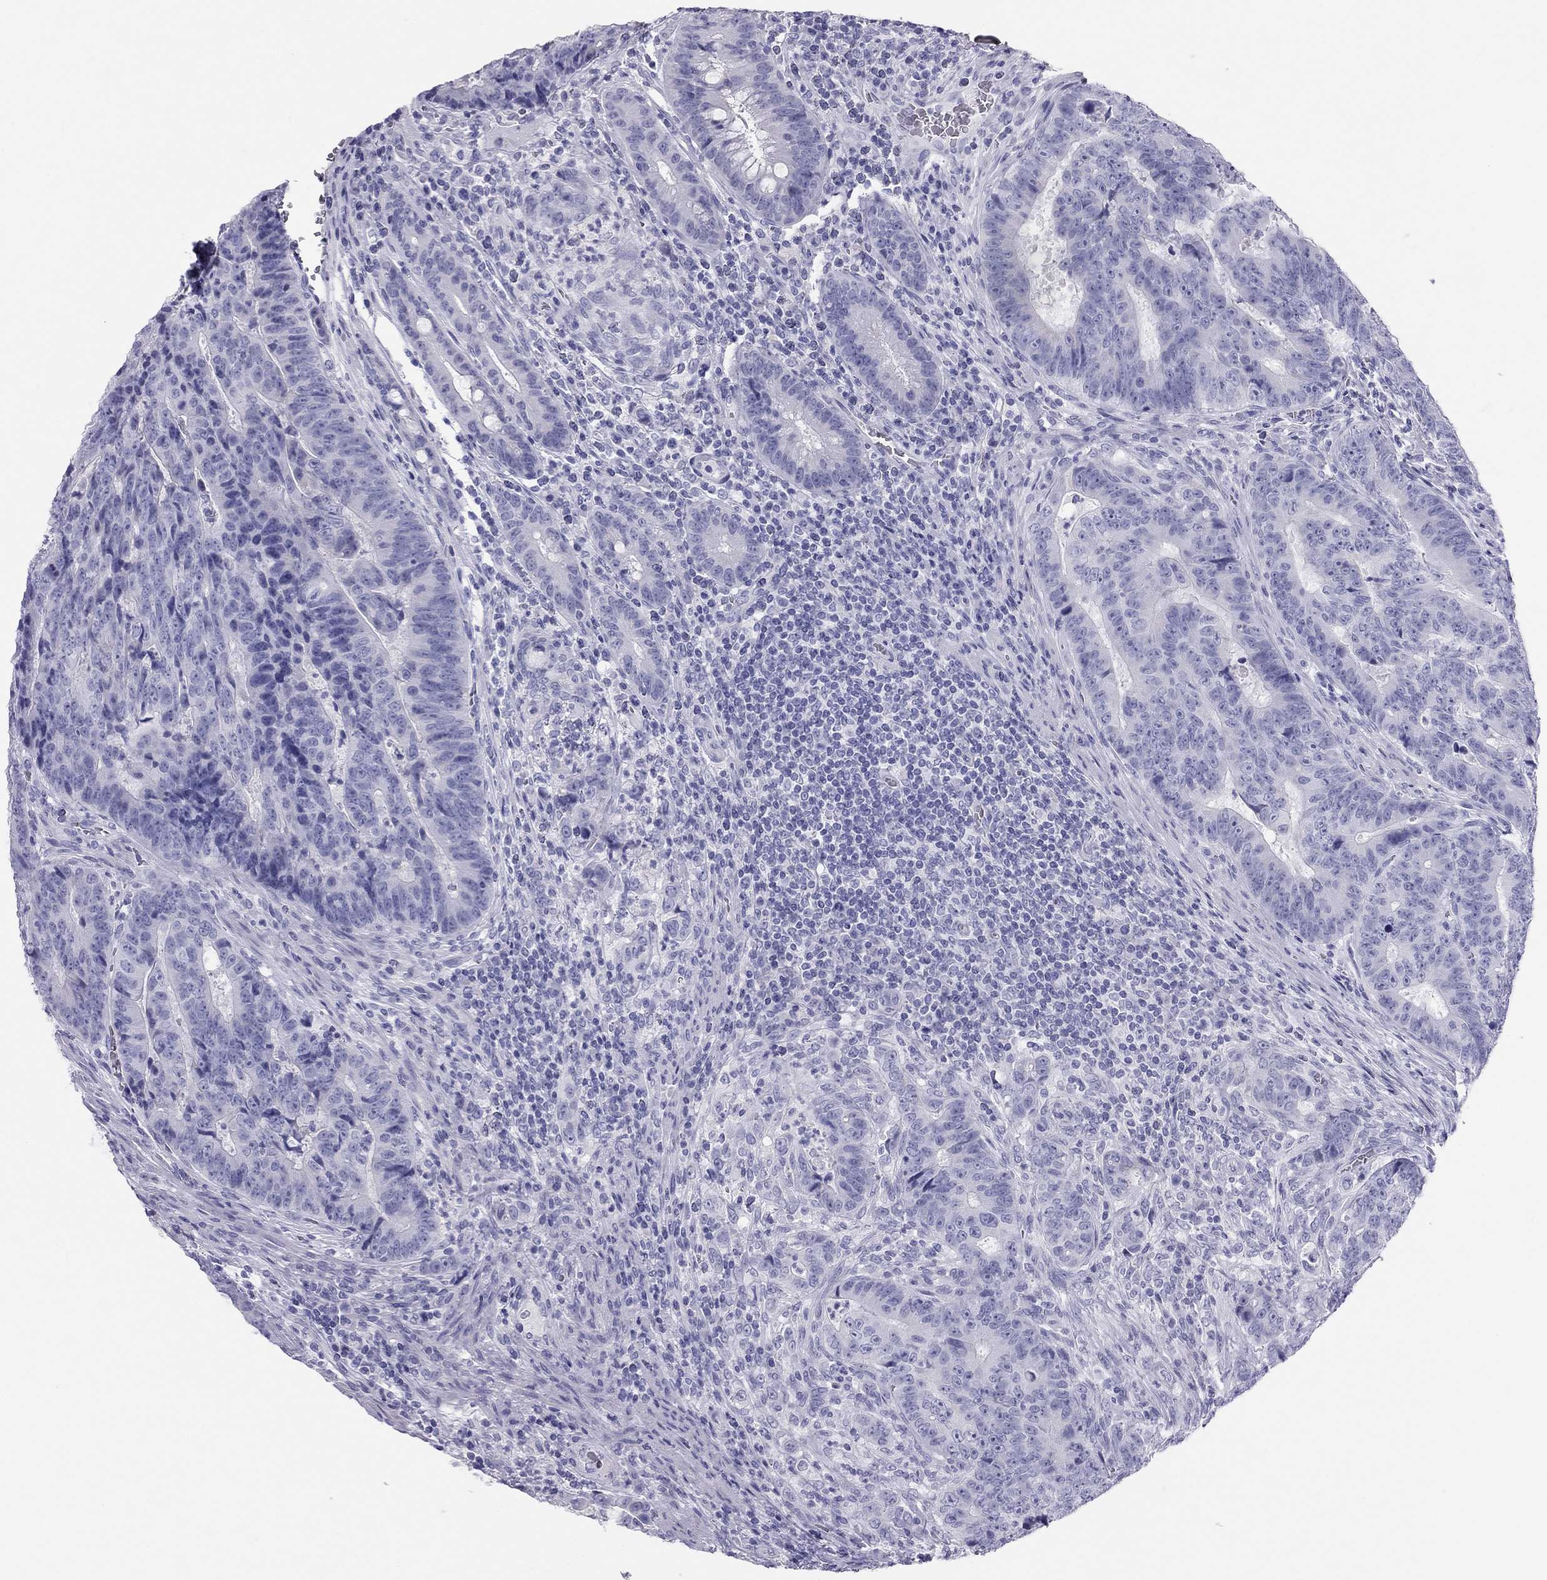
{"staining": {"intensity": "negative", "quantity": "none", "location": "none"}, "tissue": "colorectal cancer", "cell_type": "Tumor cells", "image_type": "cancer", "snomed": [{"axis": "morphology", "description": "Adenocarcinoma, NOS"}, {"axis": "topography", "description": "Colon"}], "caption": "Immunohistochemistry of human colorectal cancer shows no positivity in tumor cells.", "gene": "TRPM3", "patient": {"sex": "female", "age": 48}}